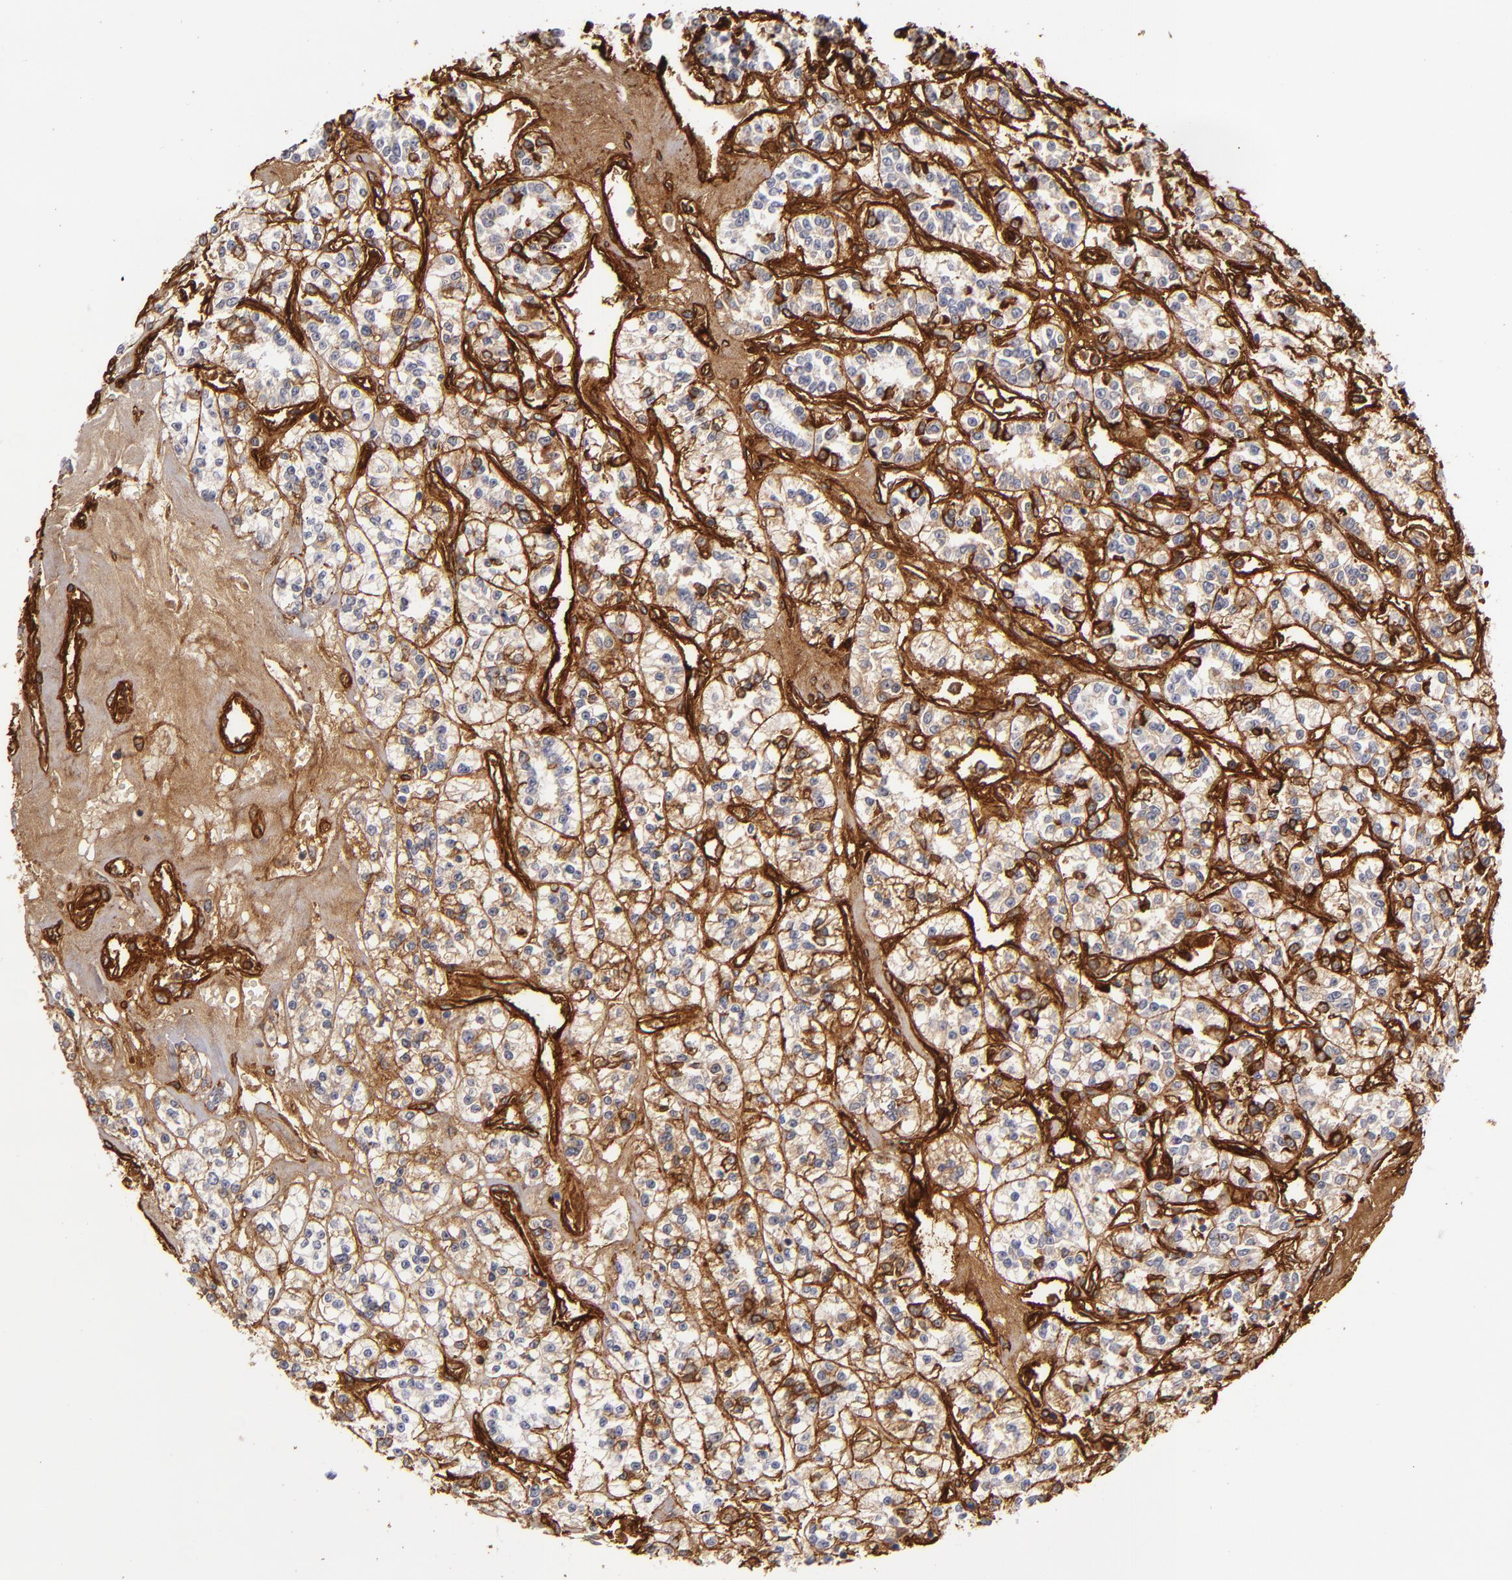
{"staining": {"intensity": "moderate", "quantity": ">75%", "location": "cytoplasmic/membranous"}, "tissue": "renal cancer", "cell_type": "Tumor cells", "image_type": "cancer", "snomed": [{"axis": "morphology", "description": "Adenocarcinoma, NOS"}, {"axis": "topography", "description": "Kidney"}], "caption": "Human renal adenocarcinoma stained with a protein marker demonstrates moderate staining in tumor cells.", "gene": "LAMC1", "patient": {"sex": "female", "age": 76}}